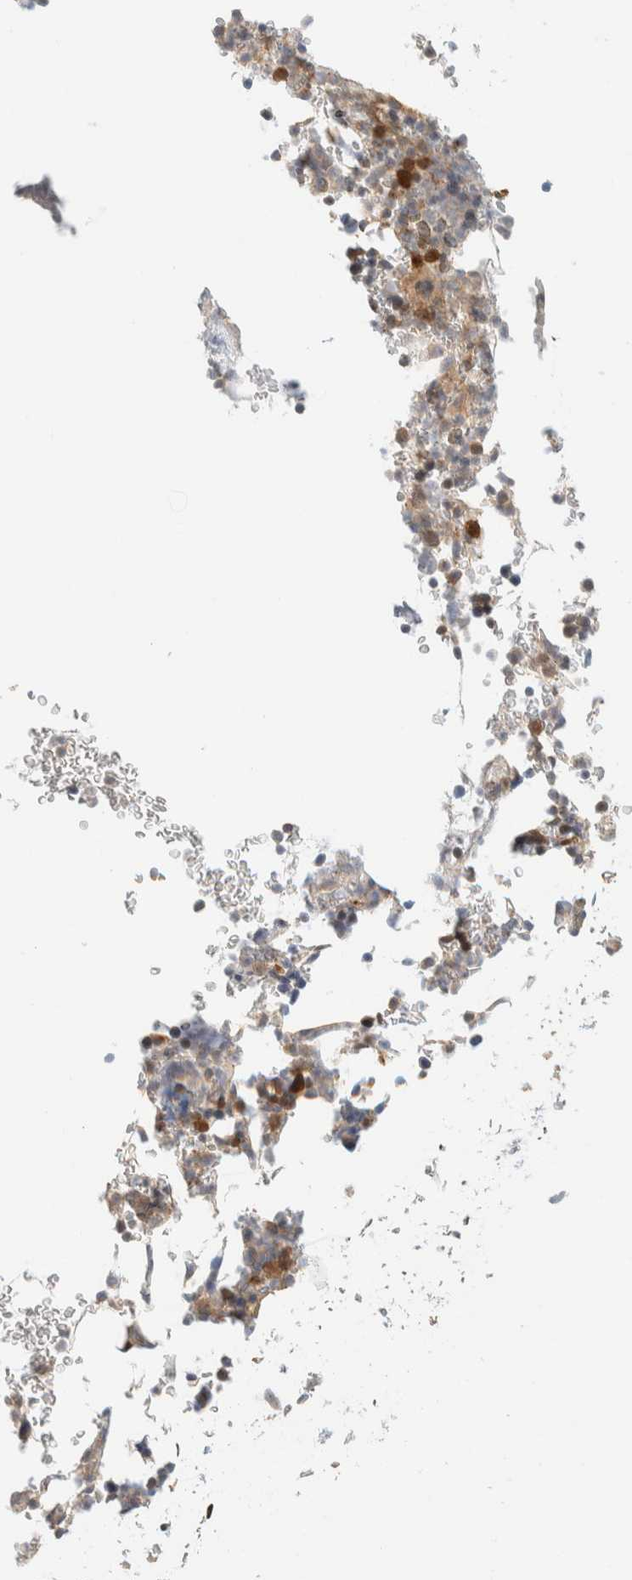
{"staining": {"intensity": "moderate", "quantity": "<25%", "location": "cytoplasmic/membranous"}, "tissue": "bone marrow", "cell_type": "Hematopoietic cells", "image_type": "normal", "snomed": [{"axis": "morphology", "description": "Normal tissue, NOS"}, {"axis": "topography", "description": "Bone marrow"}], "caption": "Immunohistochemical staining of benign human bone marrow displays <25% levels of moderate cytoplasmic/membranous protein expression in about <25% of hematopoietic cells. The staining is performed using DAB brown chromogen to label protein expression. The nuclei are counter-stained blue using hematoxylin.", "gene": "PCYT2", "patient": {"sex": "female", "age": 81}}